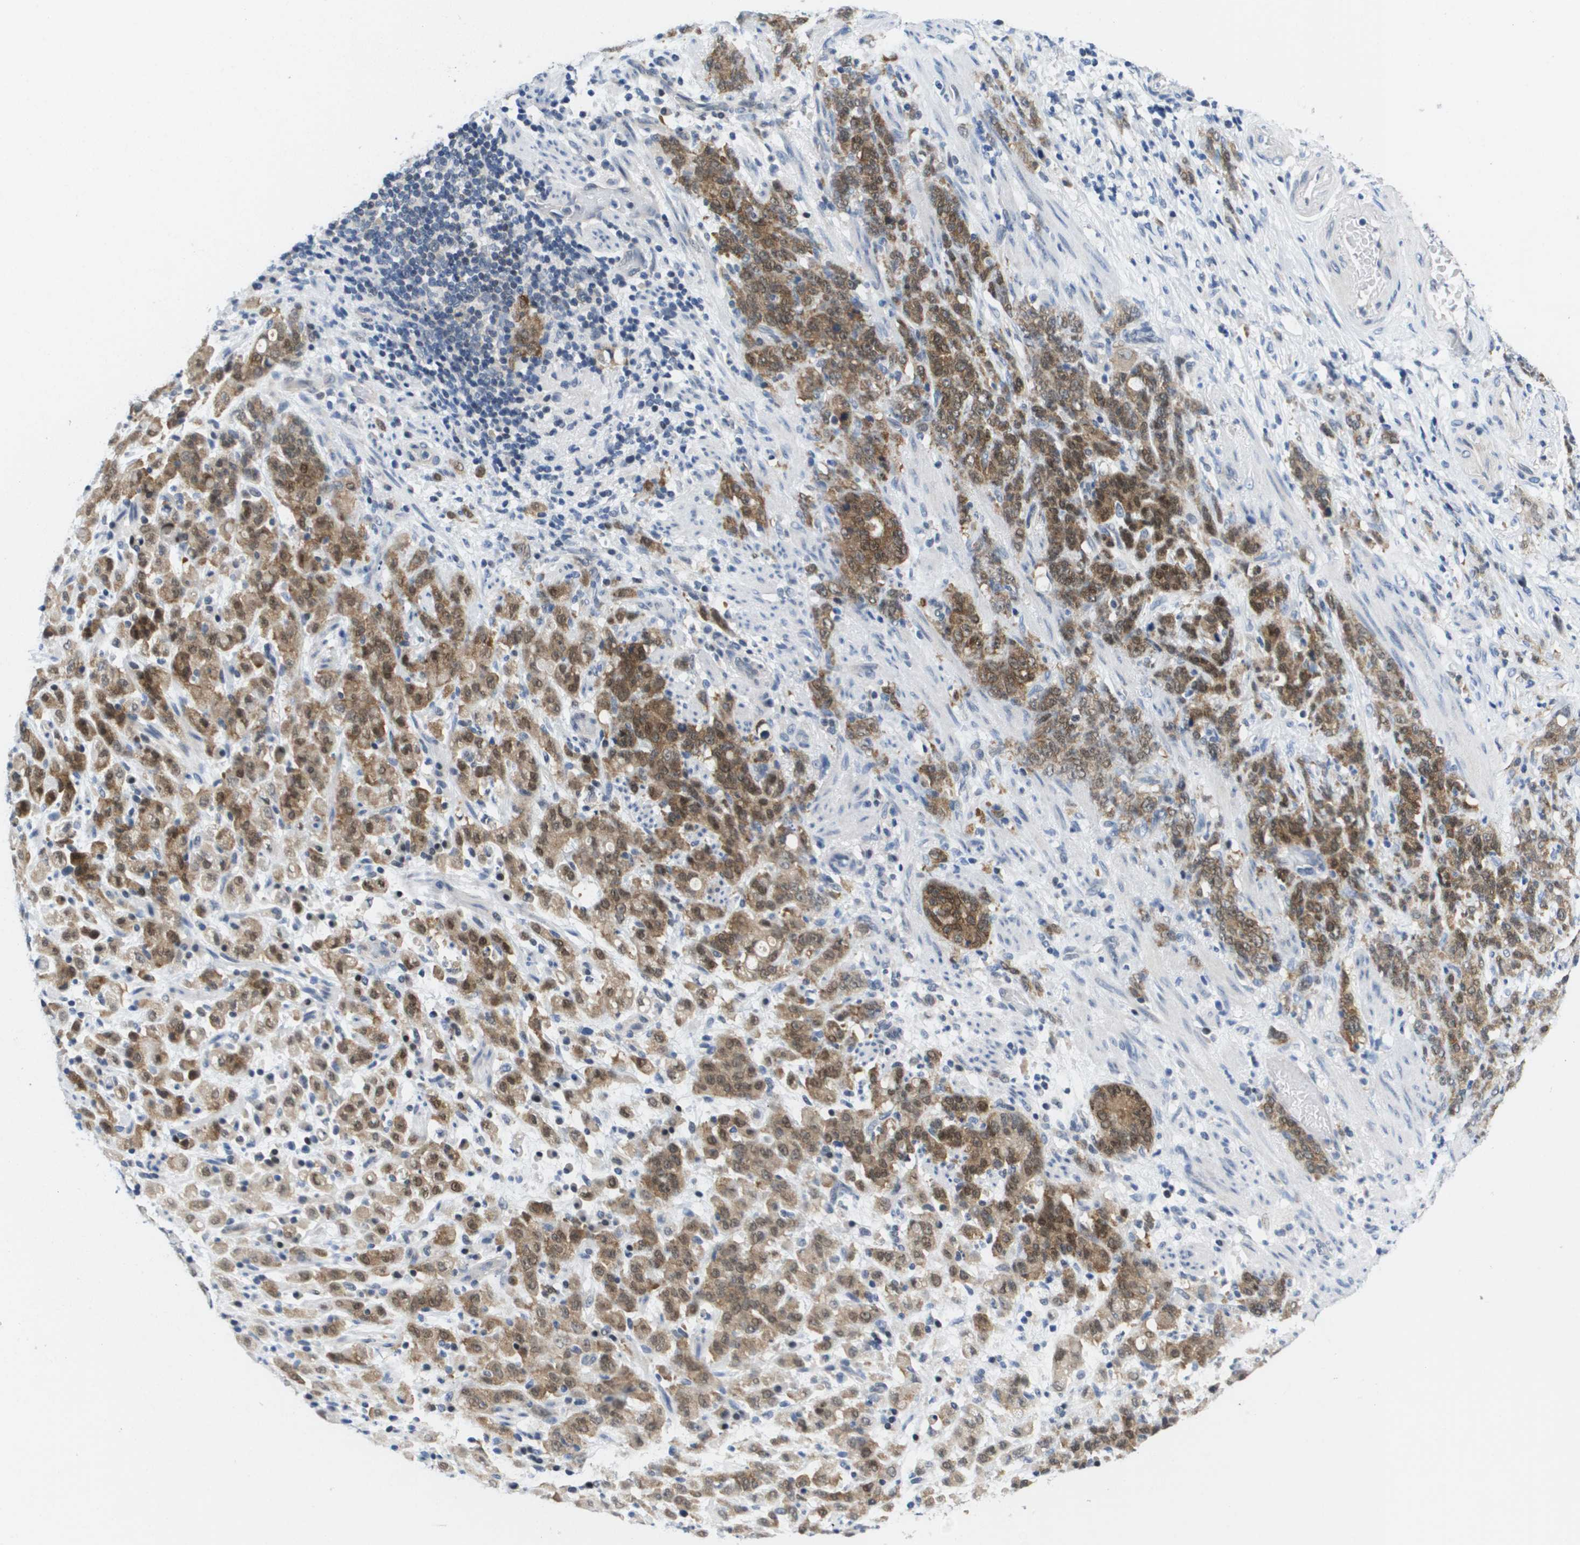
{"staining": {"intensity": "moderate", "quantity": ">75%", "location": "cytoplasmic/membranous,nuclear"}, "tissue": "stomach cancer", "cell_type": "Tumor cells", "image_type": "cancer", "snomed": [{"axis": "morphology", "description": "Adenocarcinoma, NOS"}, {"axis": "topography", "description": "Stomach, lower"}], "caption": "The photomicrograph displays staining of stomach cancer (adenocarcinoma), revealing moderate cytoplasmic/membranous and nuclear protein staining (brown color) within tumor cells. Using DAB (3,3'-diaminobenzidine) (brown) and hematoxylin (blue) stains, captured at high magnification using brightfield microscopy.", "gene": "FKBP4", "patient": {"sex": "male", "age": 88}}